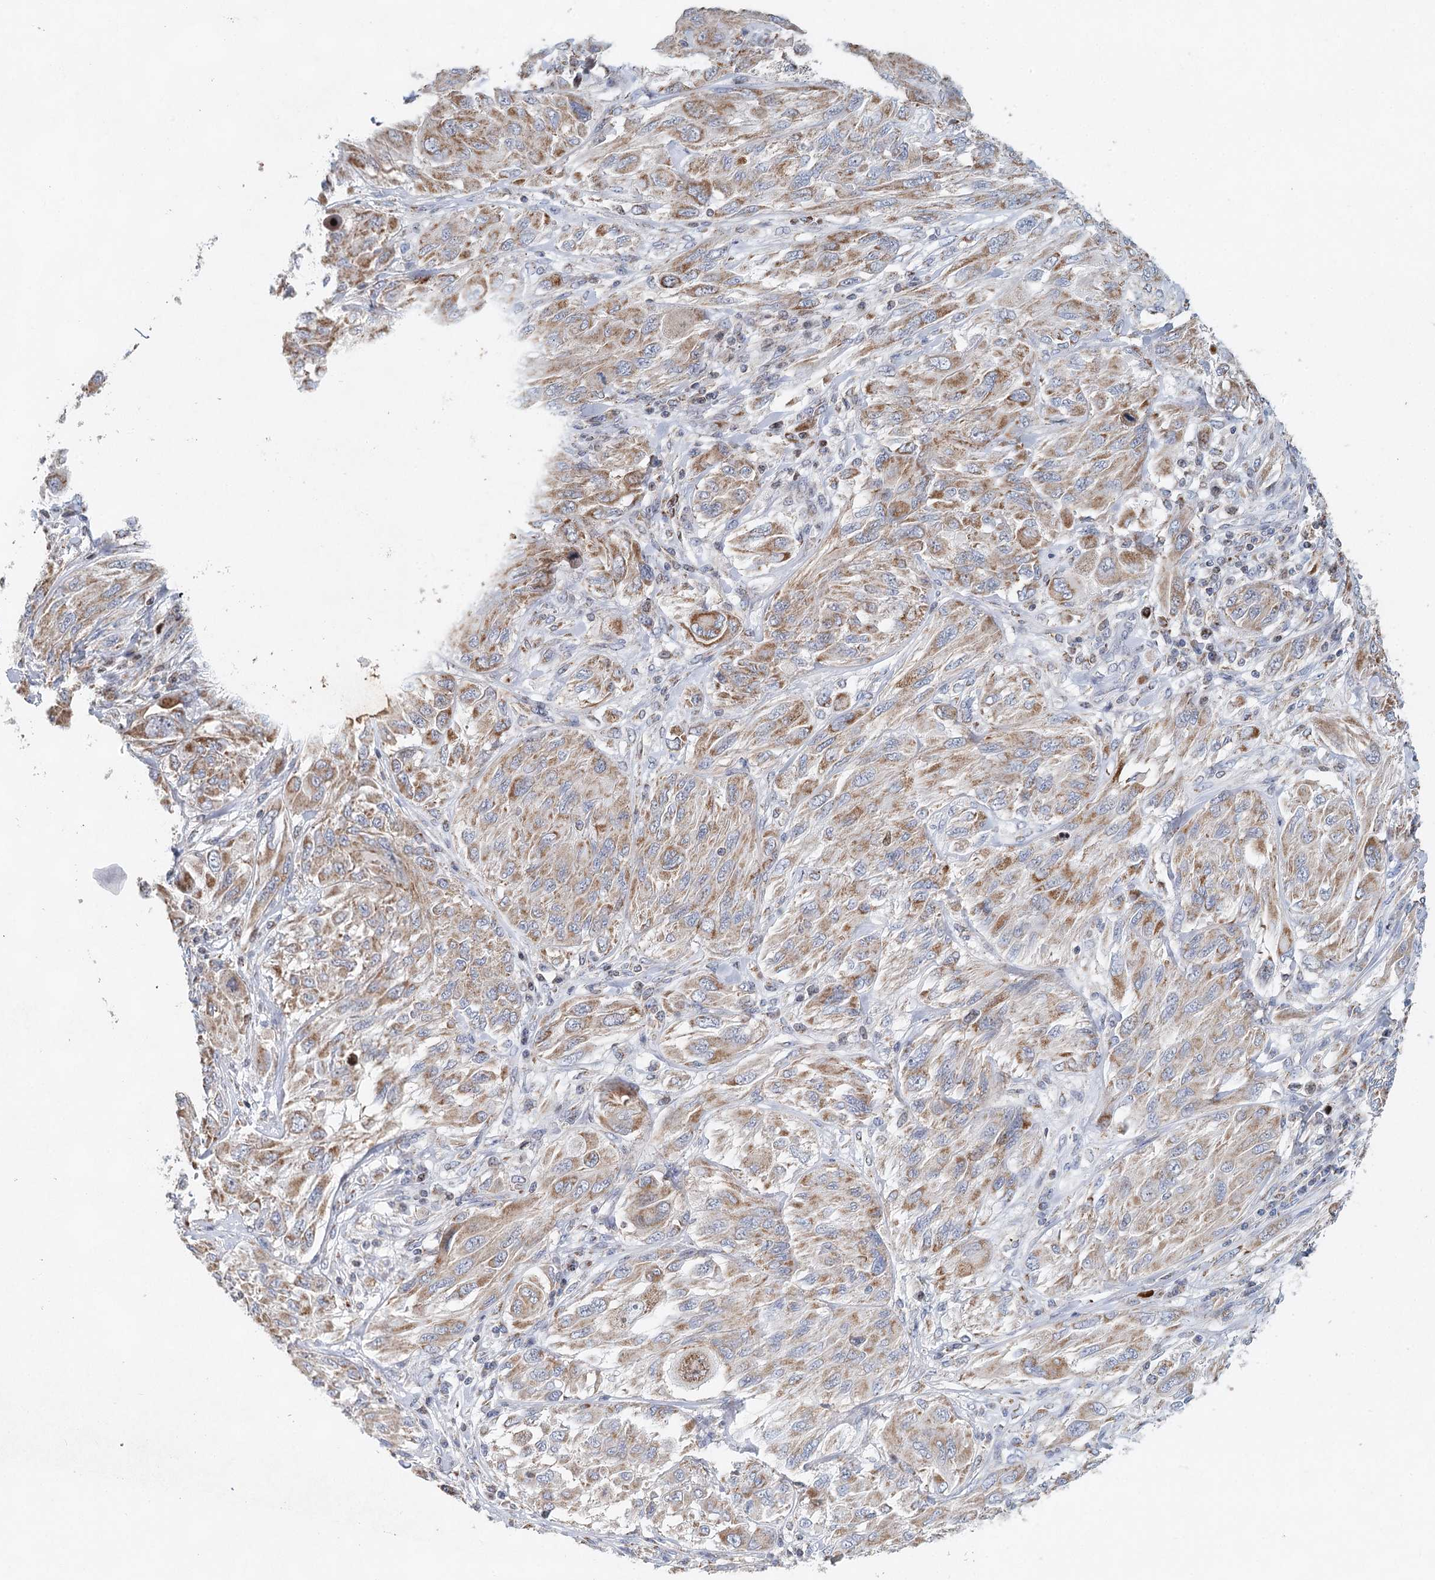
{"staining": {"intensity": "moderate", "quantity": ">75%", "location": "cytoplasmic/membranous"}, "tissue": "melanoma", "cell_type": "Tumor cells", "image_type": "cancer", "snomed": [{"axis": "morphology", "description": "Malignant melanoma, NOS"}, {"axis": "topography", "description": "Skin"}], "caption": "Moderate cytoplasmic/membranous expression for a protein is appreciated in about >75% of tumor cells of melanoma using IHC.", "gene": "XPO6", "patient": {"sex": "female", "age": 91}}